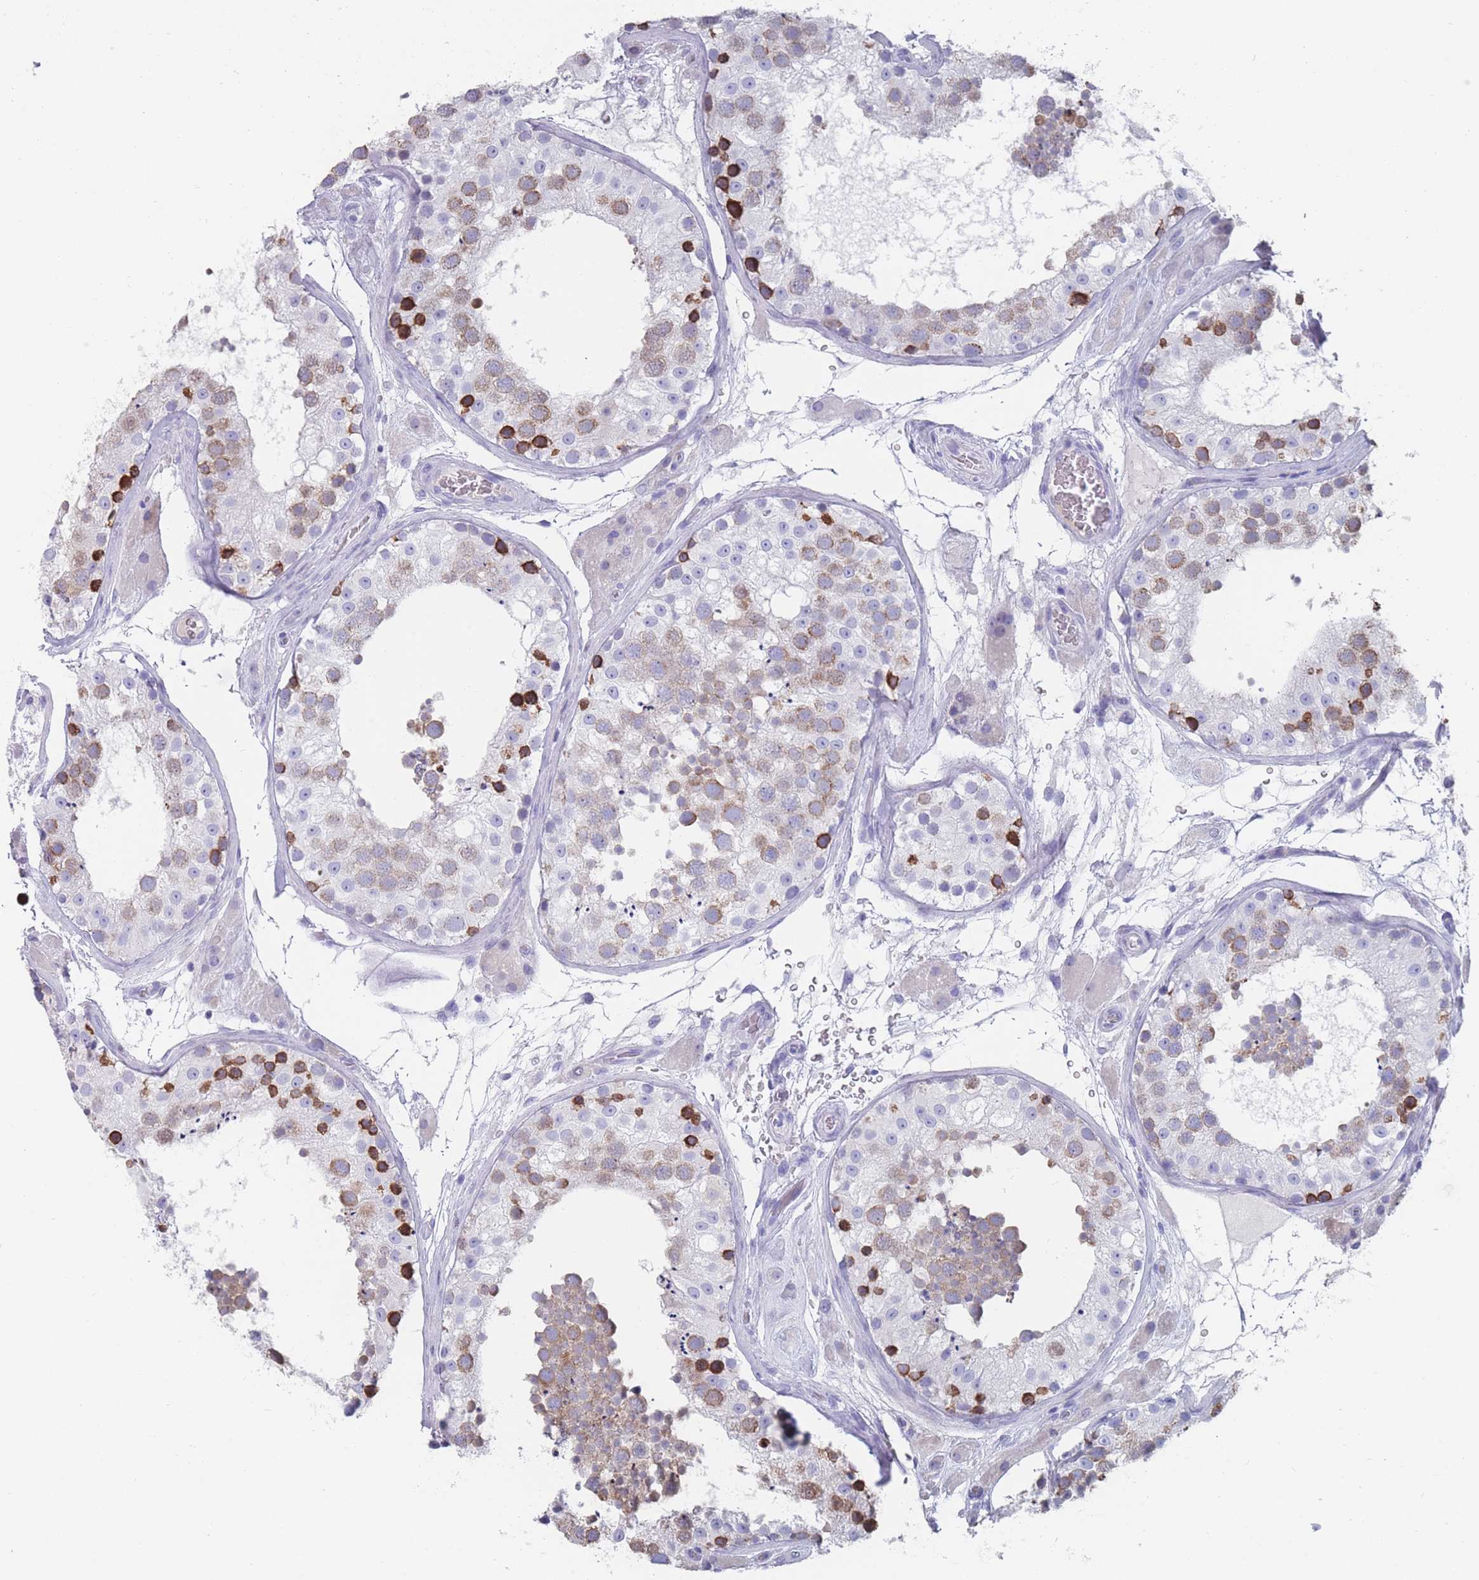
{"staining": {"intensity": "strong", "quantity": "<25%", "location": "cytoplasmic/membranous"}, "tissue": "testis", "cell_type": "Cells in seminiferous ducts", "image_type": "normal", "snomed": [{"axis": "morphology", "description": "Normal tissue, NOS"}, {"axis": "topography", "description": "Testis"}], "caption": "Protein expression analysis of unremarkable human testis reveals strong cytoplasmic/membranous staining in approximately <25% of cells in seminiferous ducts.", "gene": "ST8SIA5", "patient": {"sex": "male", "age": 26}}